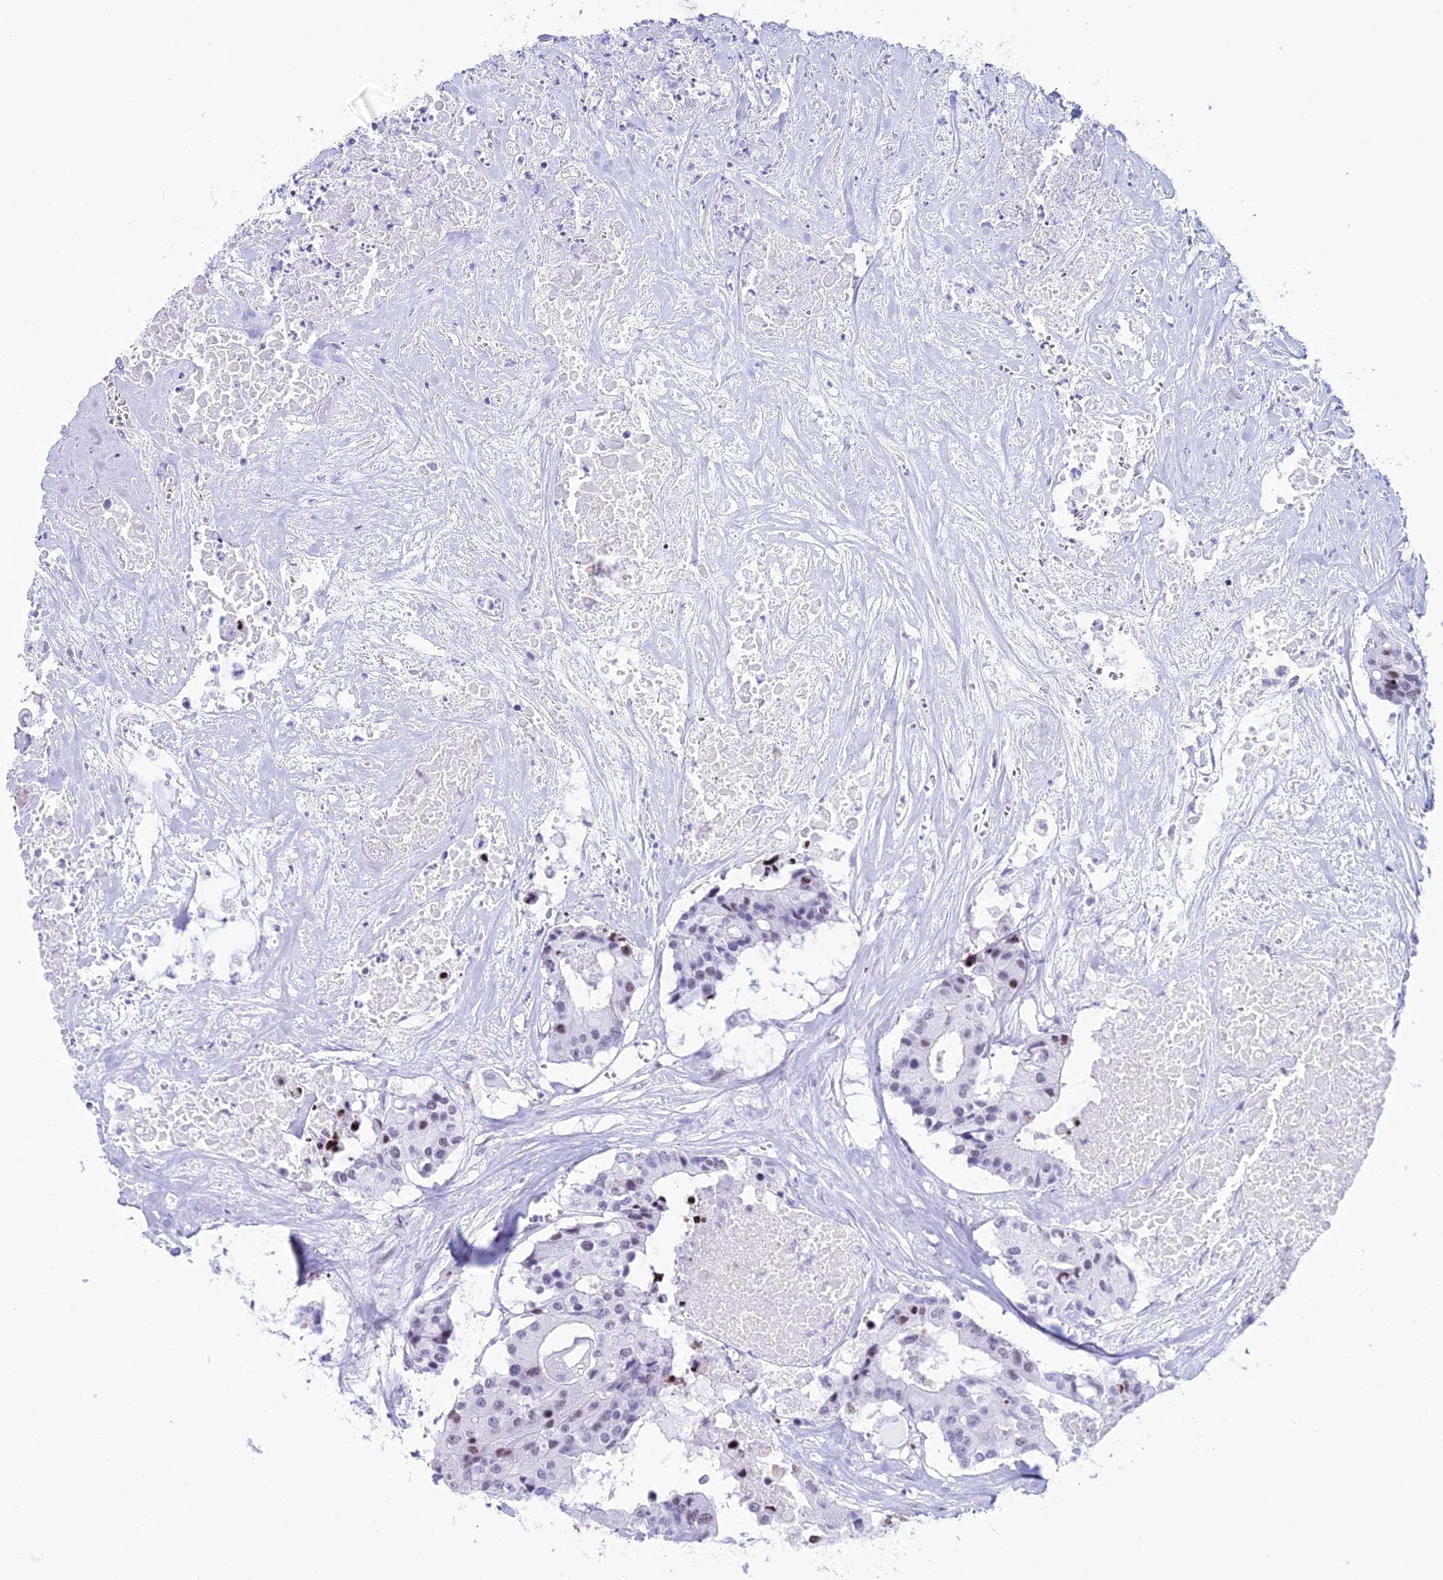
{"staining": {"intensity": "weak", "quantity": "<25%", "location": "nuclear"}, "tissue": "colorectal cancer", "cell_type": "Tumor cells", "image_type": "cancer", "snomed": [{"axis": "morphology", "description": "Adenocarcinoma, NOS"}, {"axis": "topography", "description": "Colon"}], "caption": "Human colorectal adenocarcinoma stained for a protein using immunohistochemistry (IHC) exhibits no expression in tumor cells.", "gene": "RNPS1", "patient": {"sex": "male", "age": 77}}